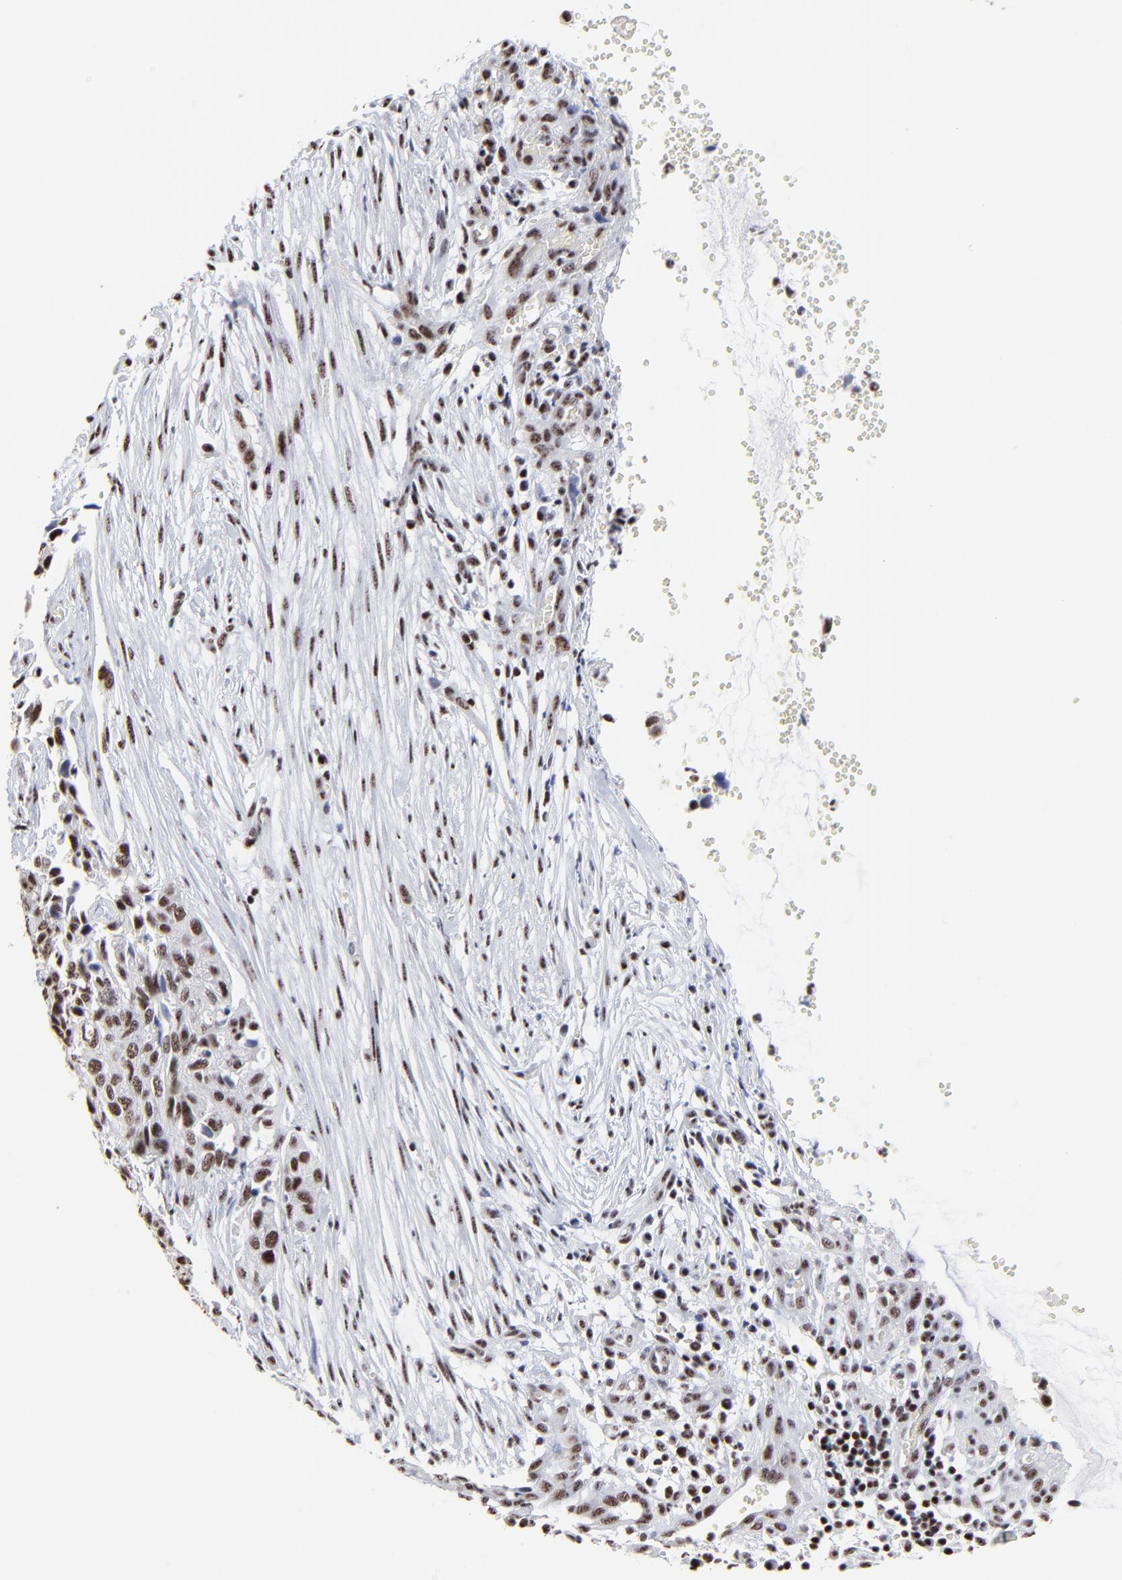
{"staining": {"intensity": "moderate", "quantity": ">75%", "location": "nuclear"}, "tissue": "cervical cancer", "cell_type": "Tumor cells", "image_type": "cancer", "snomed": [{"axis": "morphology", "description": "Normal tissue, NOS"}, {"axis": "morphology", "description": "Squamous cell carcinoma, NOS"}, {"axis": "topography", "description": "Cervix"}], "caption": "Protein expression analysis of cervical squamous cell carcinoma reveals moderate nuclear staining in about >75% of tumor cells.", "gene": "MBD4", "patient": {"sex": "female", "age": 45}}